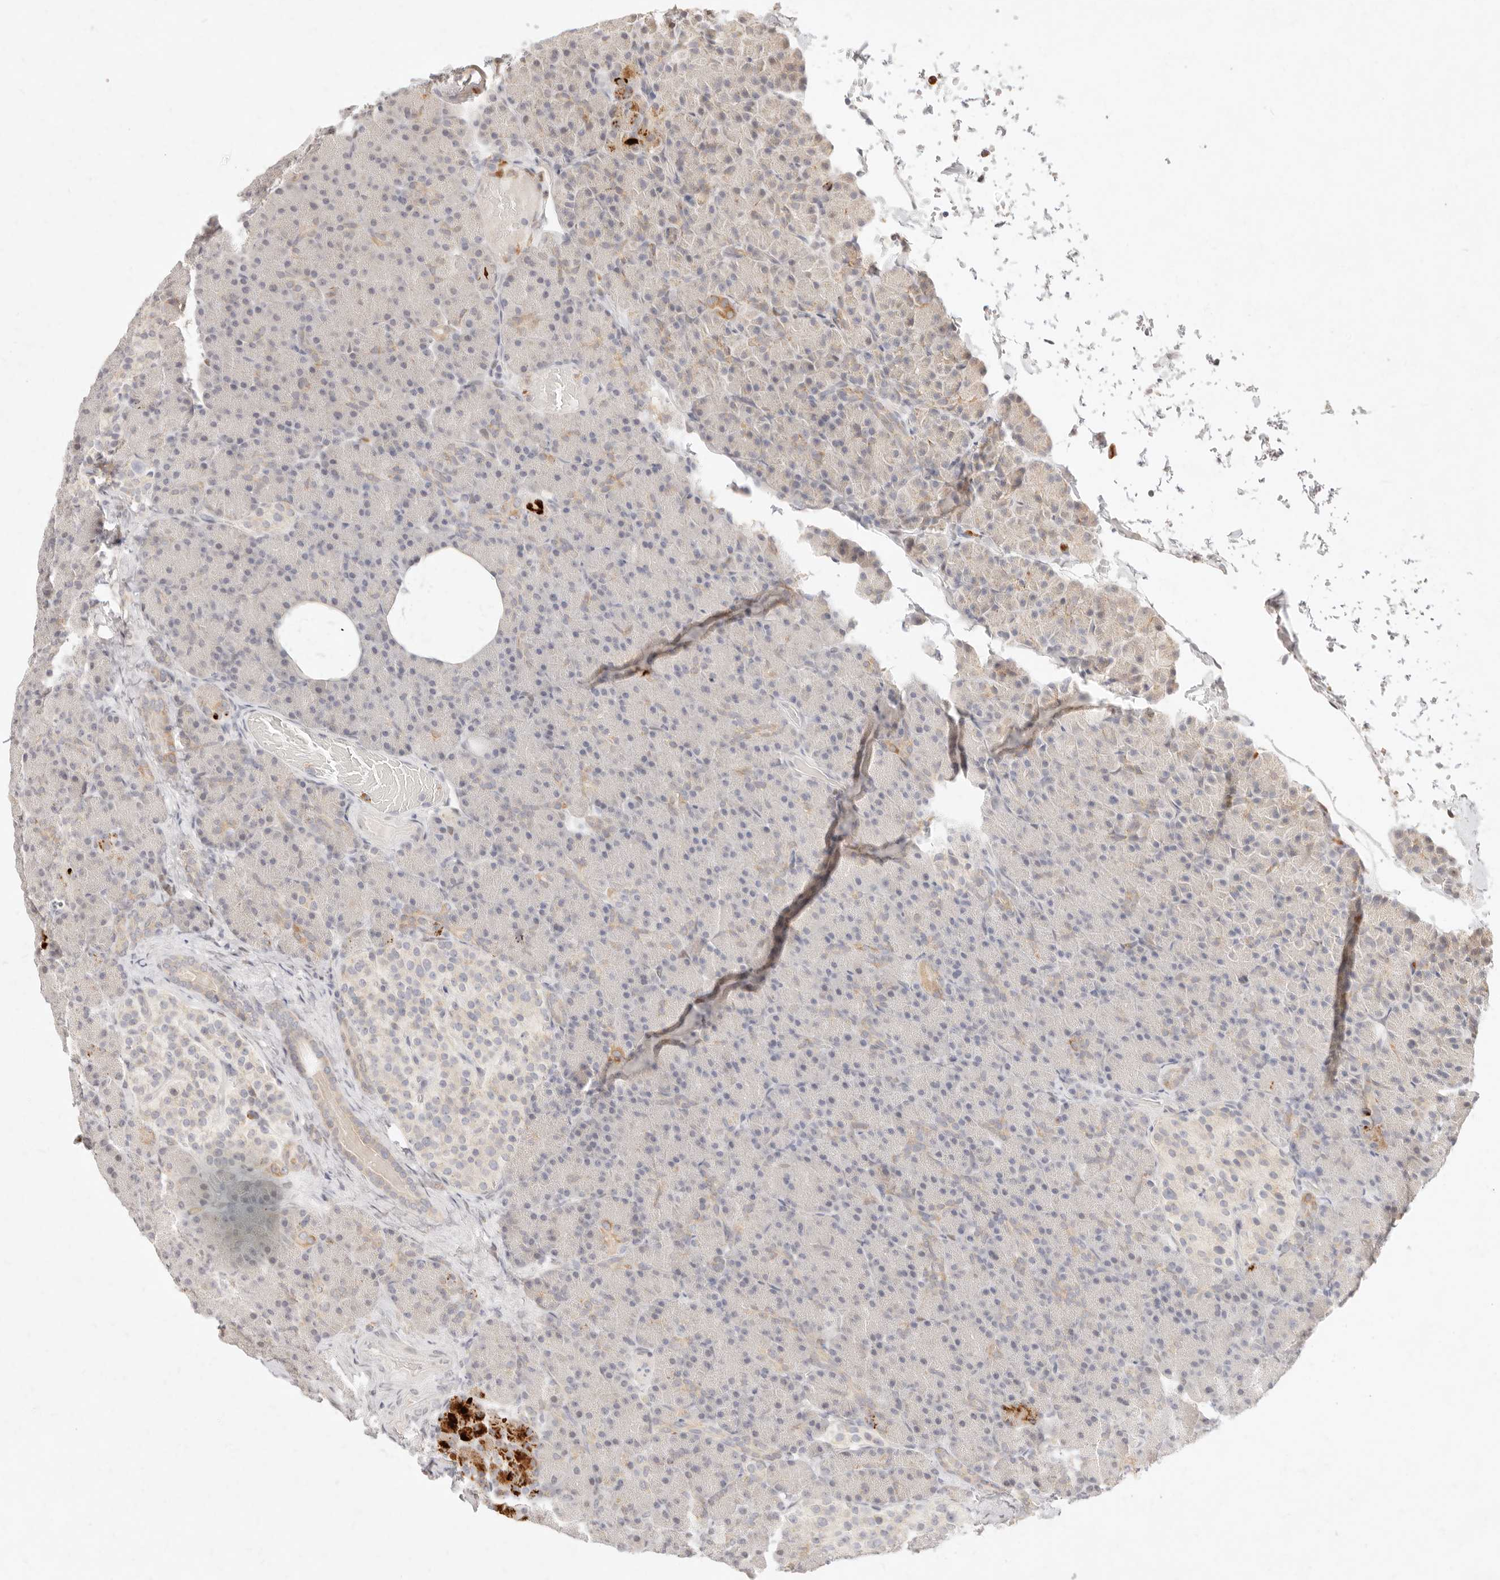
{"staining": {"intensity": "weak", "quantity": "<25%", "location": "cytoplasmic/membranous"}, "tissue": "pancreas", "cell_type": "Exocrine glandular cells", "image_type": "normal", "snomed": [{"axis": "morphology", "description": "Normal tissue, NOS"}, {"axis": "topography", "description": "Pancreas"}], "caption": "Pancreas was stained to show a protein in brown. There is no significant expression in exocrine glandular cells. Nuclei are stained in blue.", "gene": "ASCL3", "patient": {"sex": "female", "age": 43}}